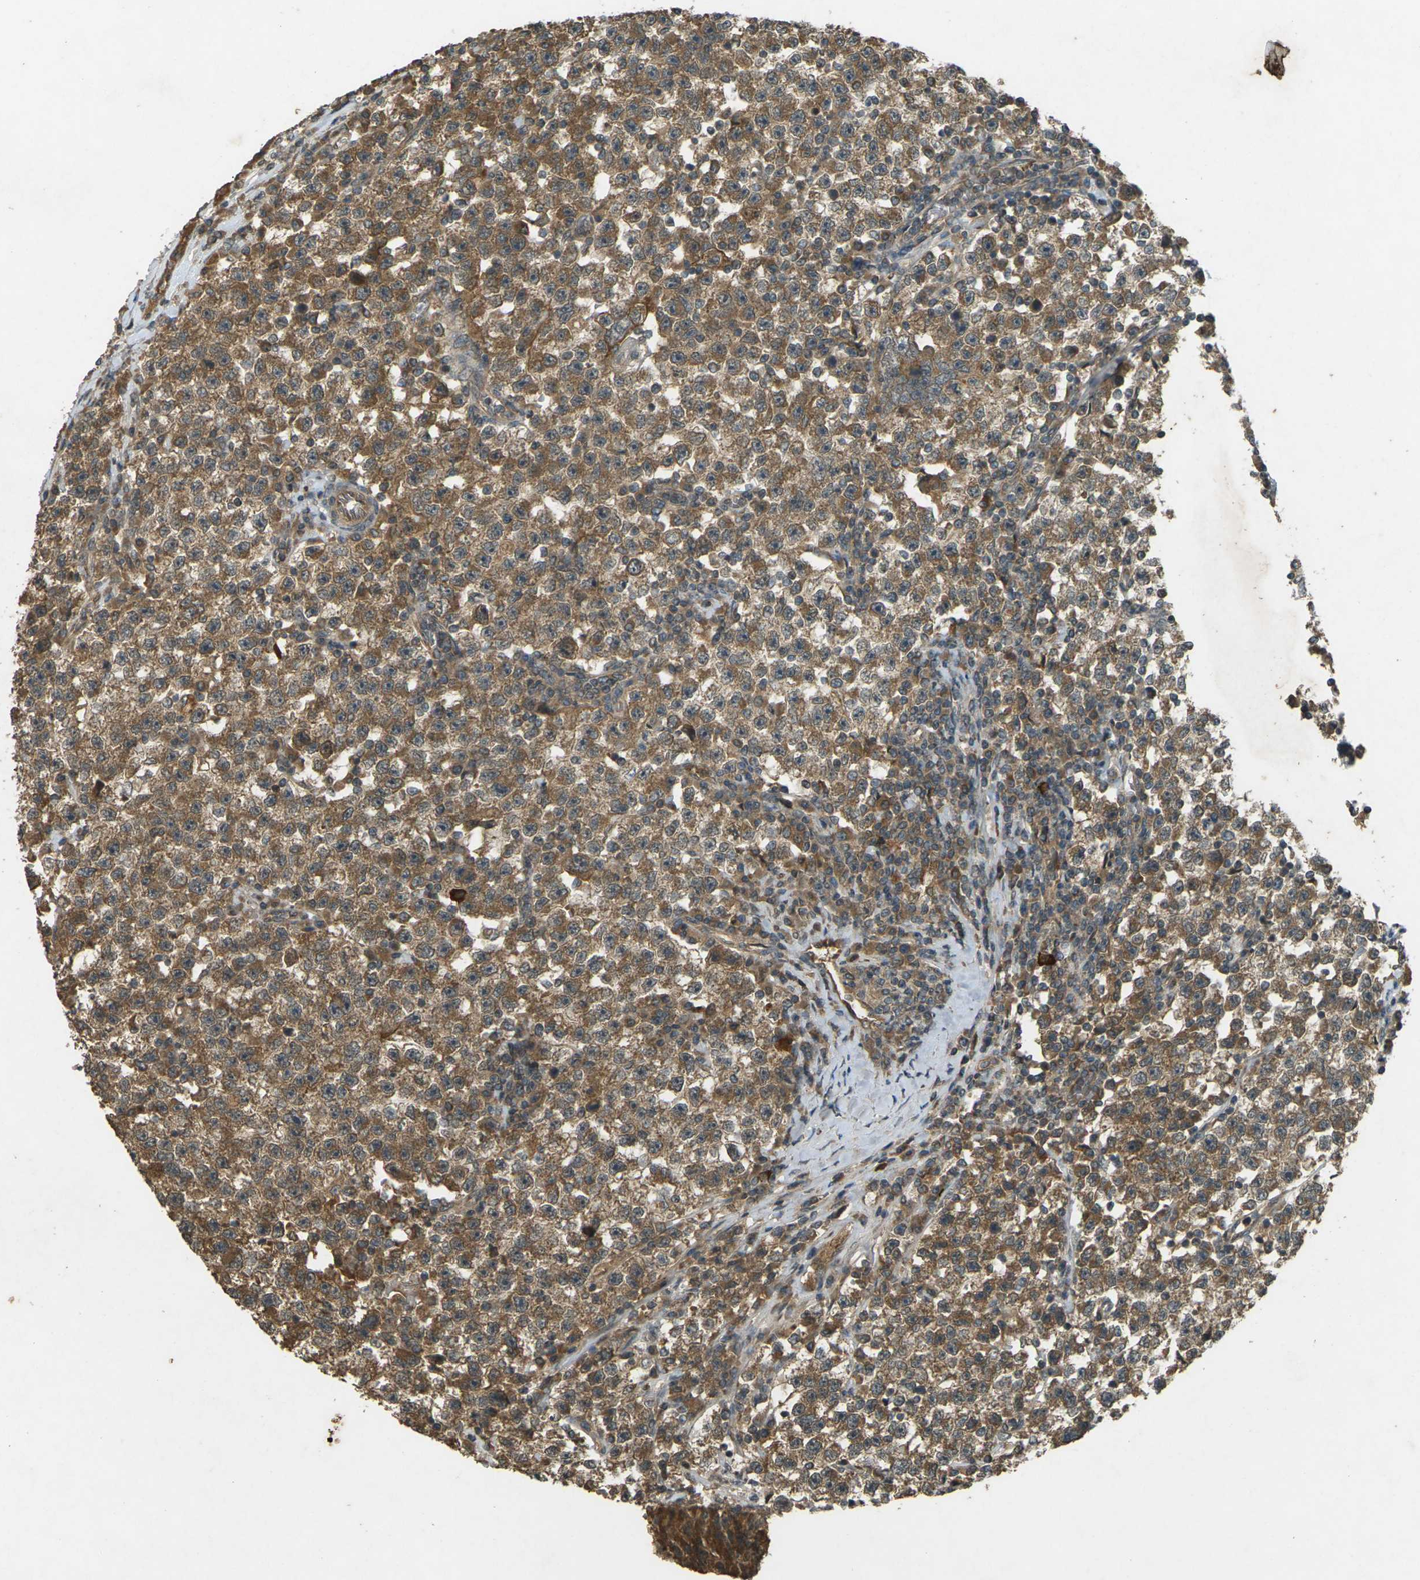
{"staining": {"intensity": "moderate", "quantity": ">75%", "location": "cytoplasmic/membranous"}, "tissue": "testis cancer", "cell_type": "Tumor cells", "image_type": "cancer", "snomed": [{"axis": "morphology", "description": "Seminoma, NOS"}, {"axis": "topography", "description": "Testis"}], "caption": "Seminoma (testis) stained for a protein shows moderate cytoplasmic/membranous positivity in tumor cells. The staining was performed using DAB, with brown indicating positive protein expression. Nuclei are stained blue with hematoxylin.", "gene": "TAP1", "patient": {"sex": "male", "age": 22}}